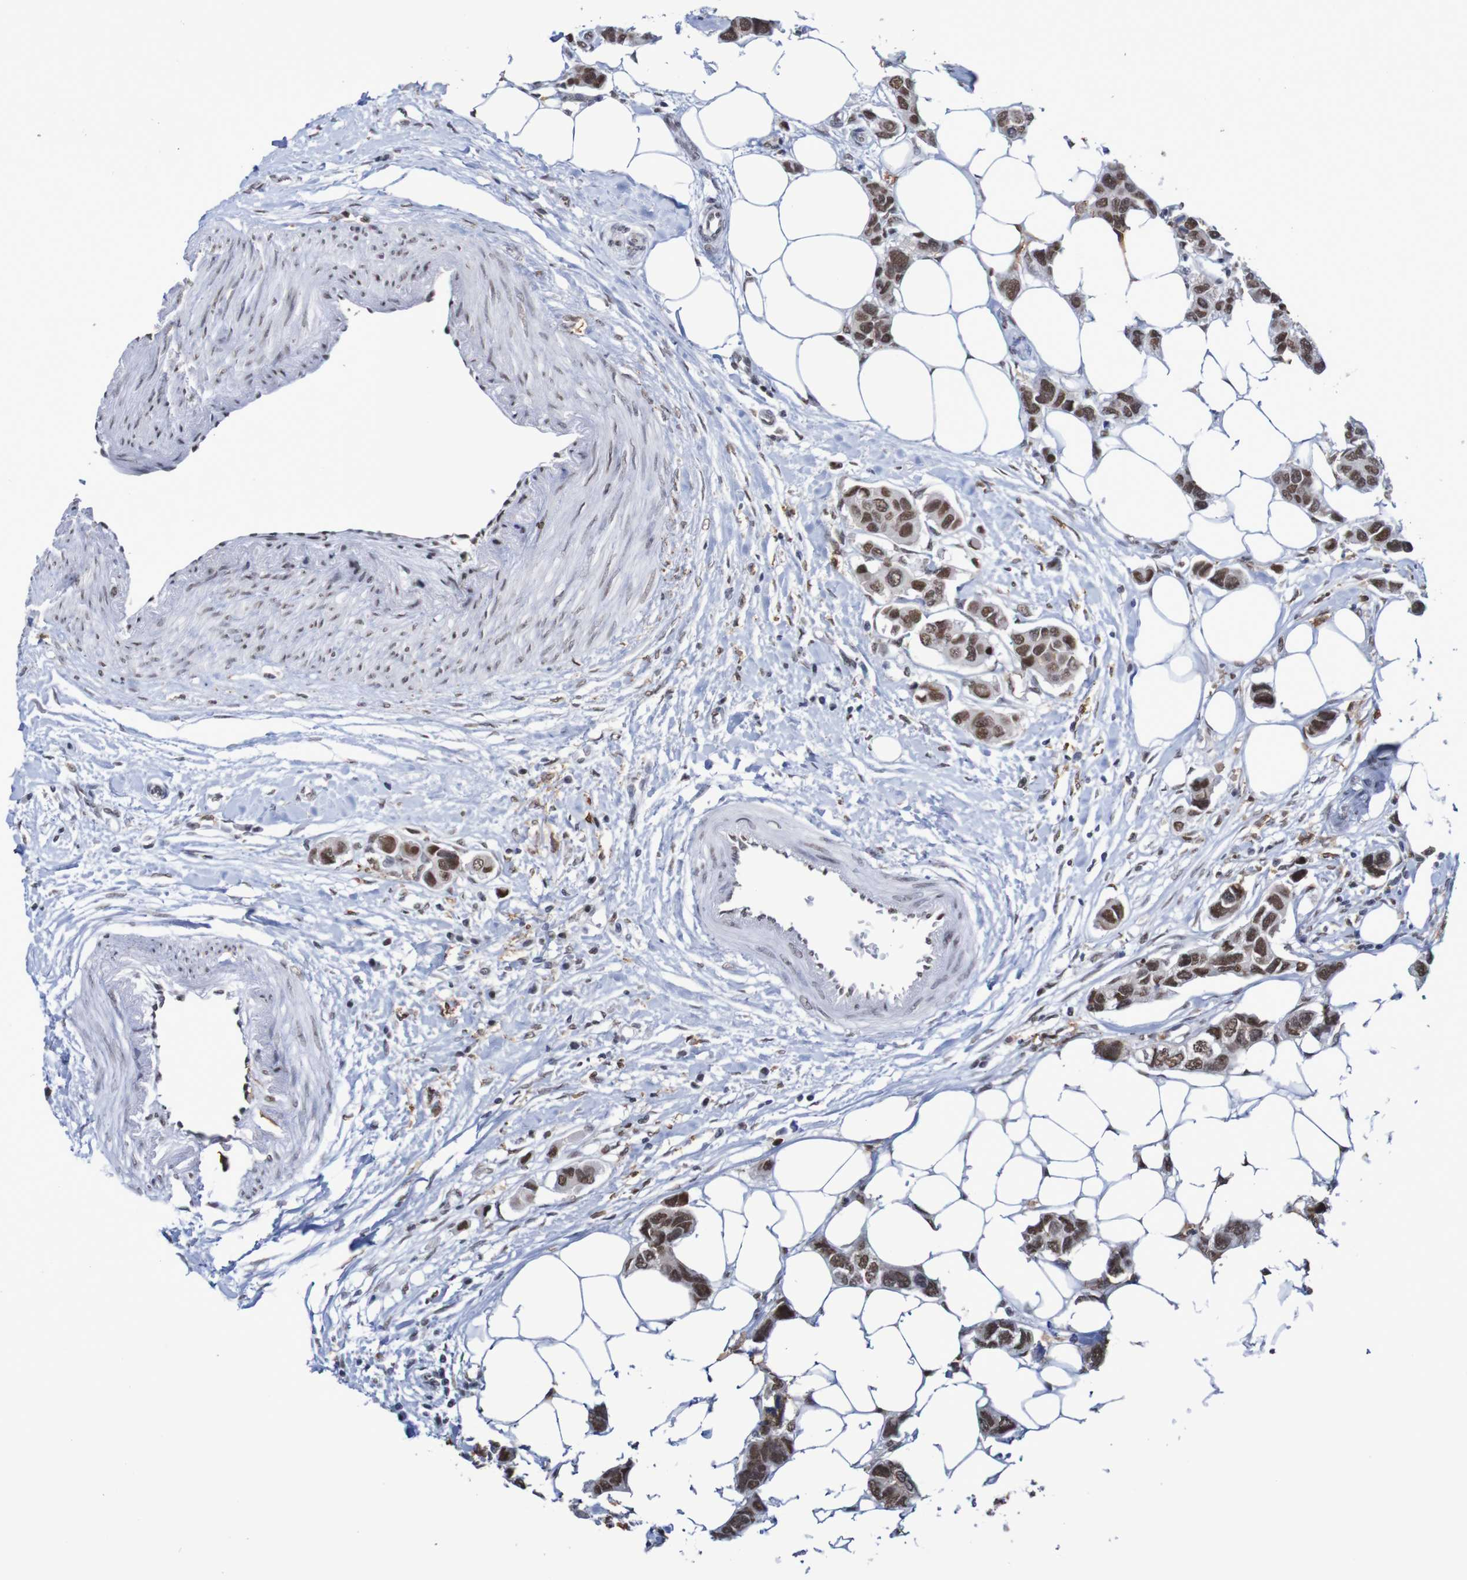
{"staining": {"intensity": "strong", "quantity": ">75%", "location": "nuclear"}, "tissue": "breast cancer", "cell_type": "Tumor cells", "image_type": "cancer", "snomed": [{"axis": "morphology", "description": "Normal tissue, NOS"}, {"axis": "morphology", "description": "Duct carcinoma"}, {"axis": "topography", "description": "Breast"}], "caption": "Strong nuclear protein positivity is present in approximately >75% of tumor cells in breast cancer (invasive ductal carcinoma). (brown staining indicates protein expression, while blue staining denotes nuclei).", "gene": "MRTFB", "patient": {"sex": "female", "age": 50}}